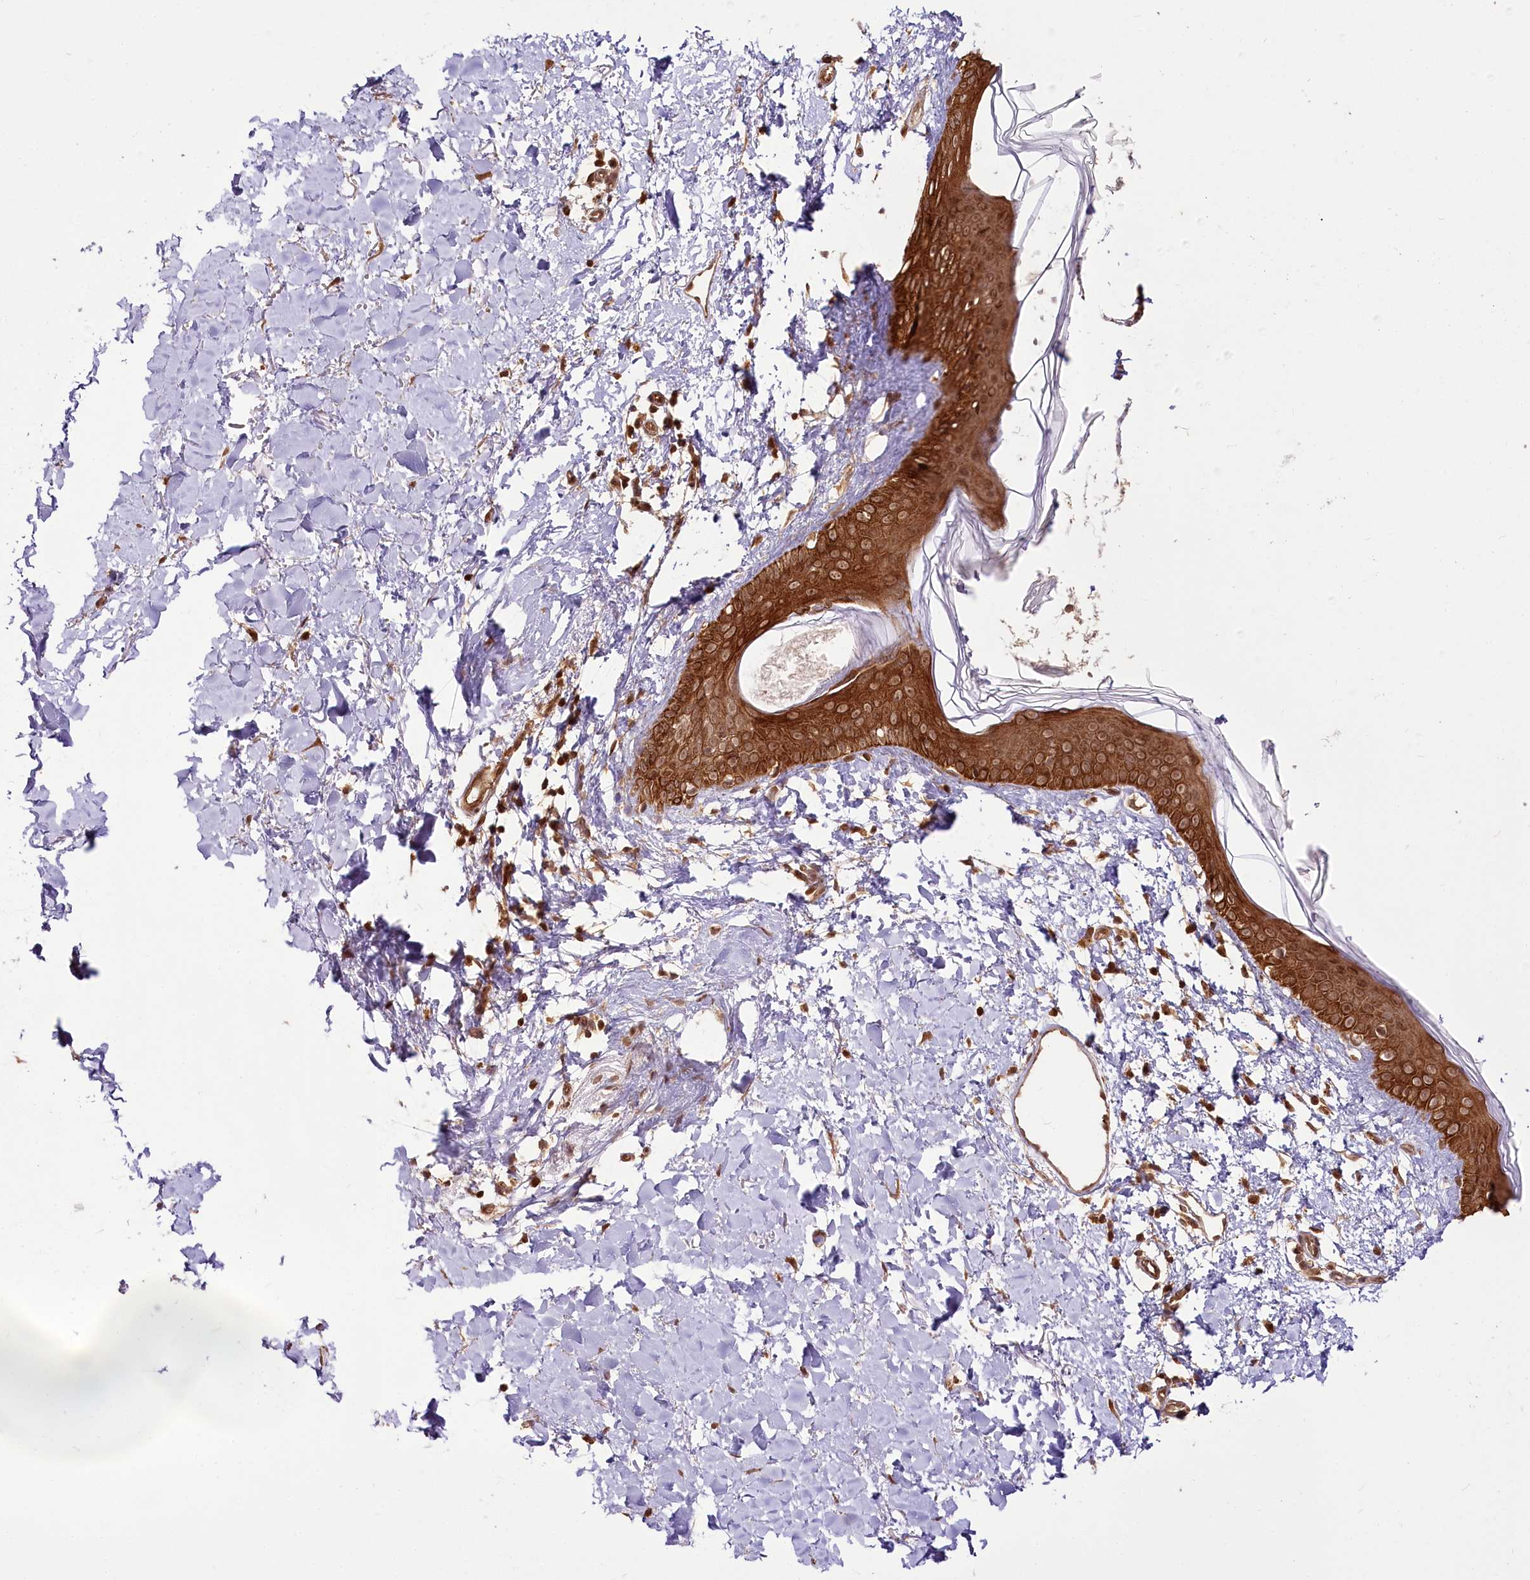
{"staining": {"intensity": "strong", "quantity": ">75%", "location": "cytoplasmic/membranous"}, "tissue": "skin", "cell_type": "Fibroblasts", "image_type": "normal", "snomed": [{"axis": "morphology", "description": "Normal tissue, NOS"}, {"axis": "topography", "description": "Skin"}], "caption": "Fibroblasts reveal strong cytoplasmic/membranous staining in about >75% of cells in benign skin. (Stains: DAB (3,3'-diaminobenzidine) in brown, nuclei in blue, Microscopy: brightfield microscopy at high magnification).", "gene": "R3HDM2", "patient": {"sex": "female", "age": 58}}